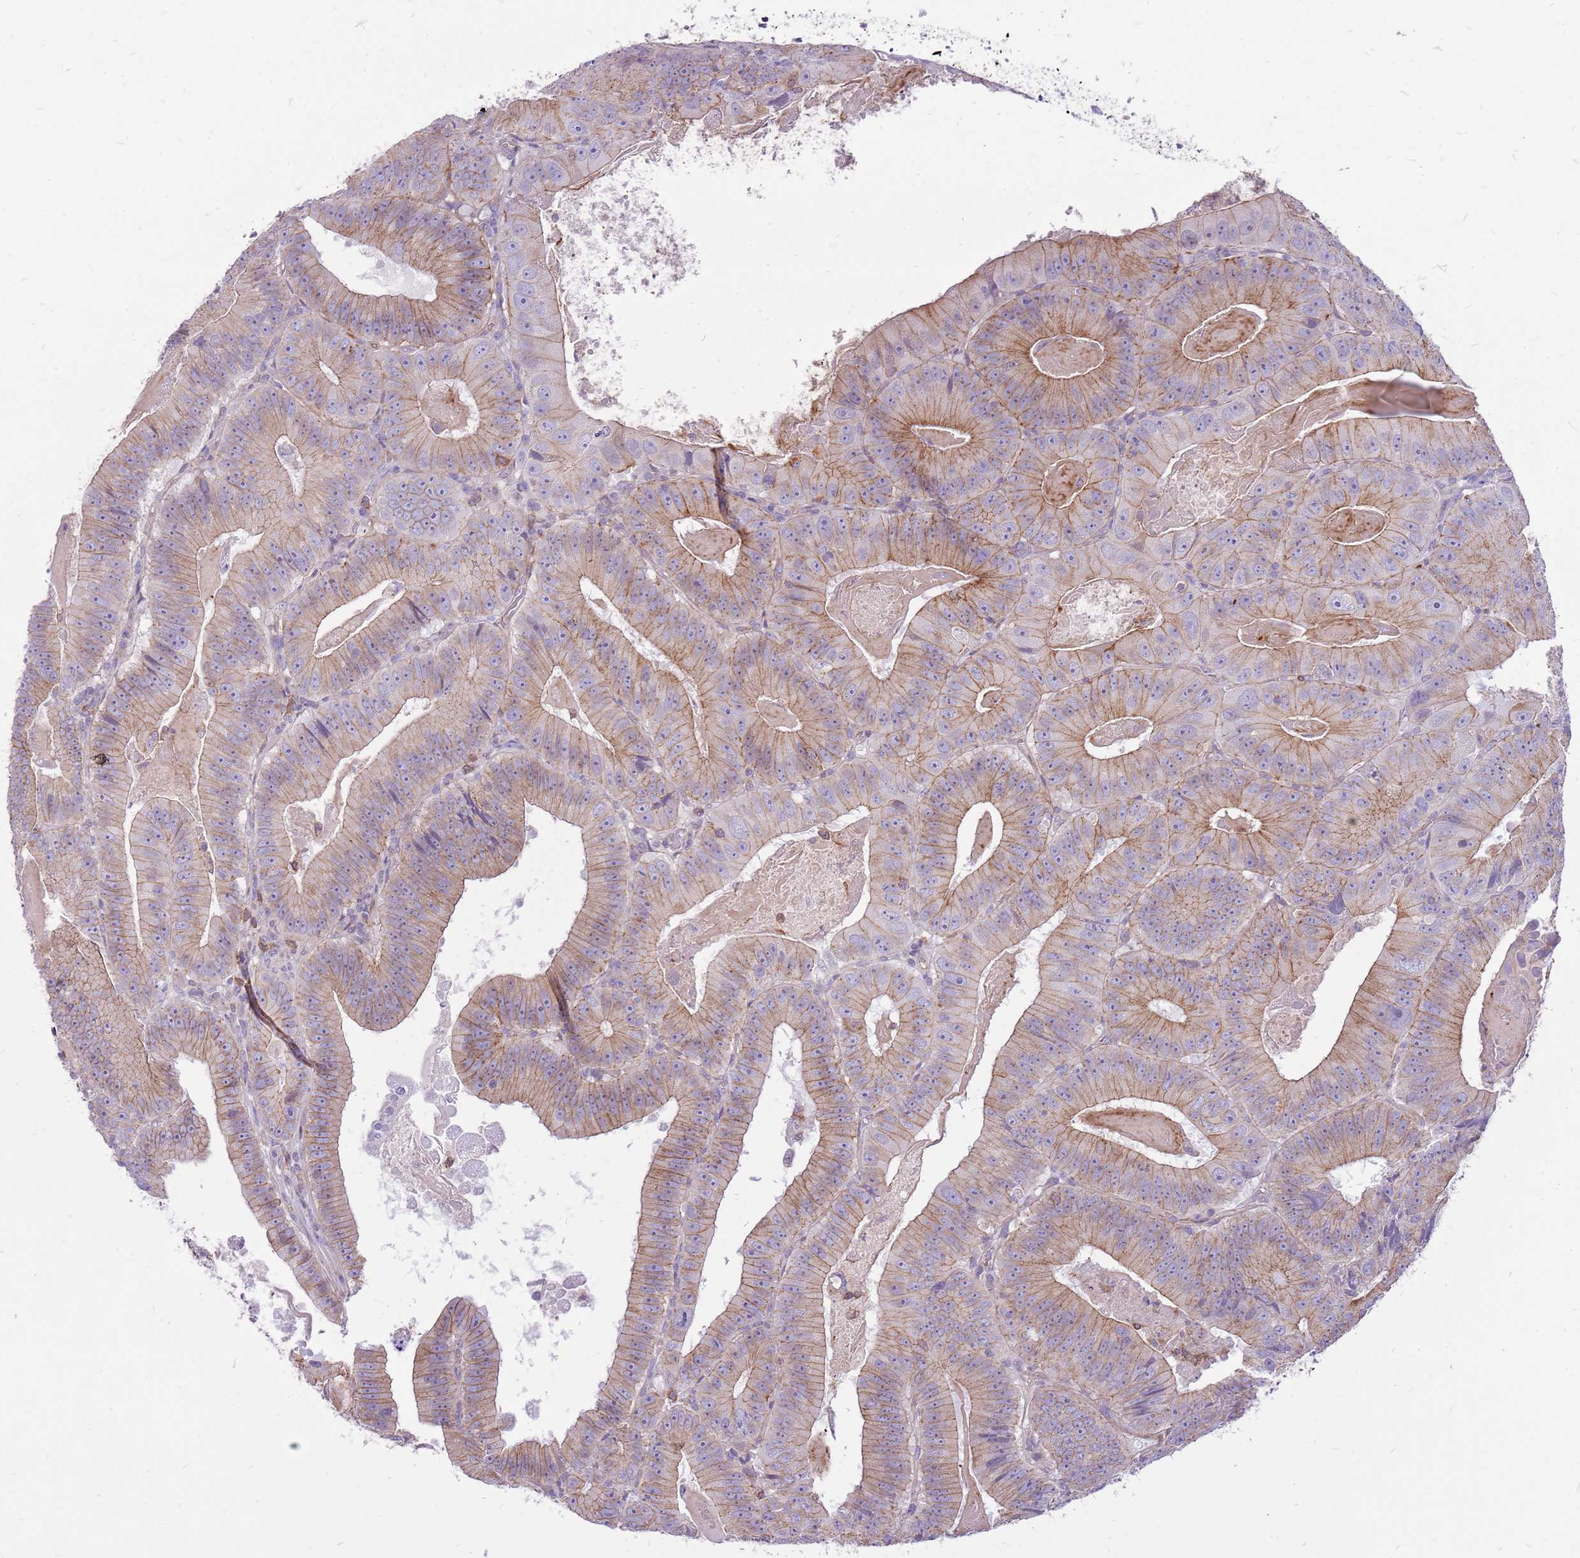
{"staining": {"intensity": "moderate", "quantity": "25%-75%", "location": "cytoplasmic/membranous"}, "tissue": "colorectal cancer", "cell_type": "Tumor cells", "image_type": "cancer", "snomed": [{"axis": "morphology", "description": "Adenocarcinoma, NOS"}, {"axis": "topography", "description": "Colon"}], "caption": "Immunohistochemistry (IHC) (DAB) staining of colorectal adenocarcinoma demonstrates moderate cytoplasmic/membranous protein positivity in about 25%-75% of tumor cells.", "gene": "WDR90", "patient": {"sex": "female", "age": 86}}